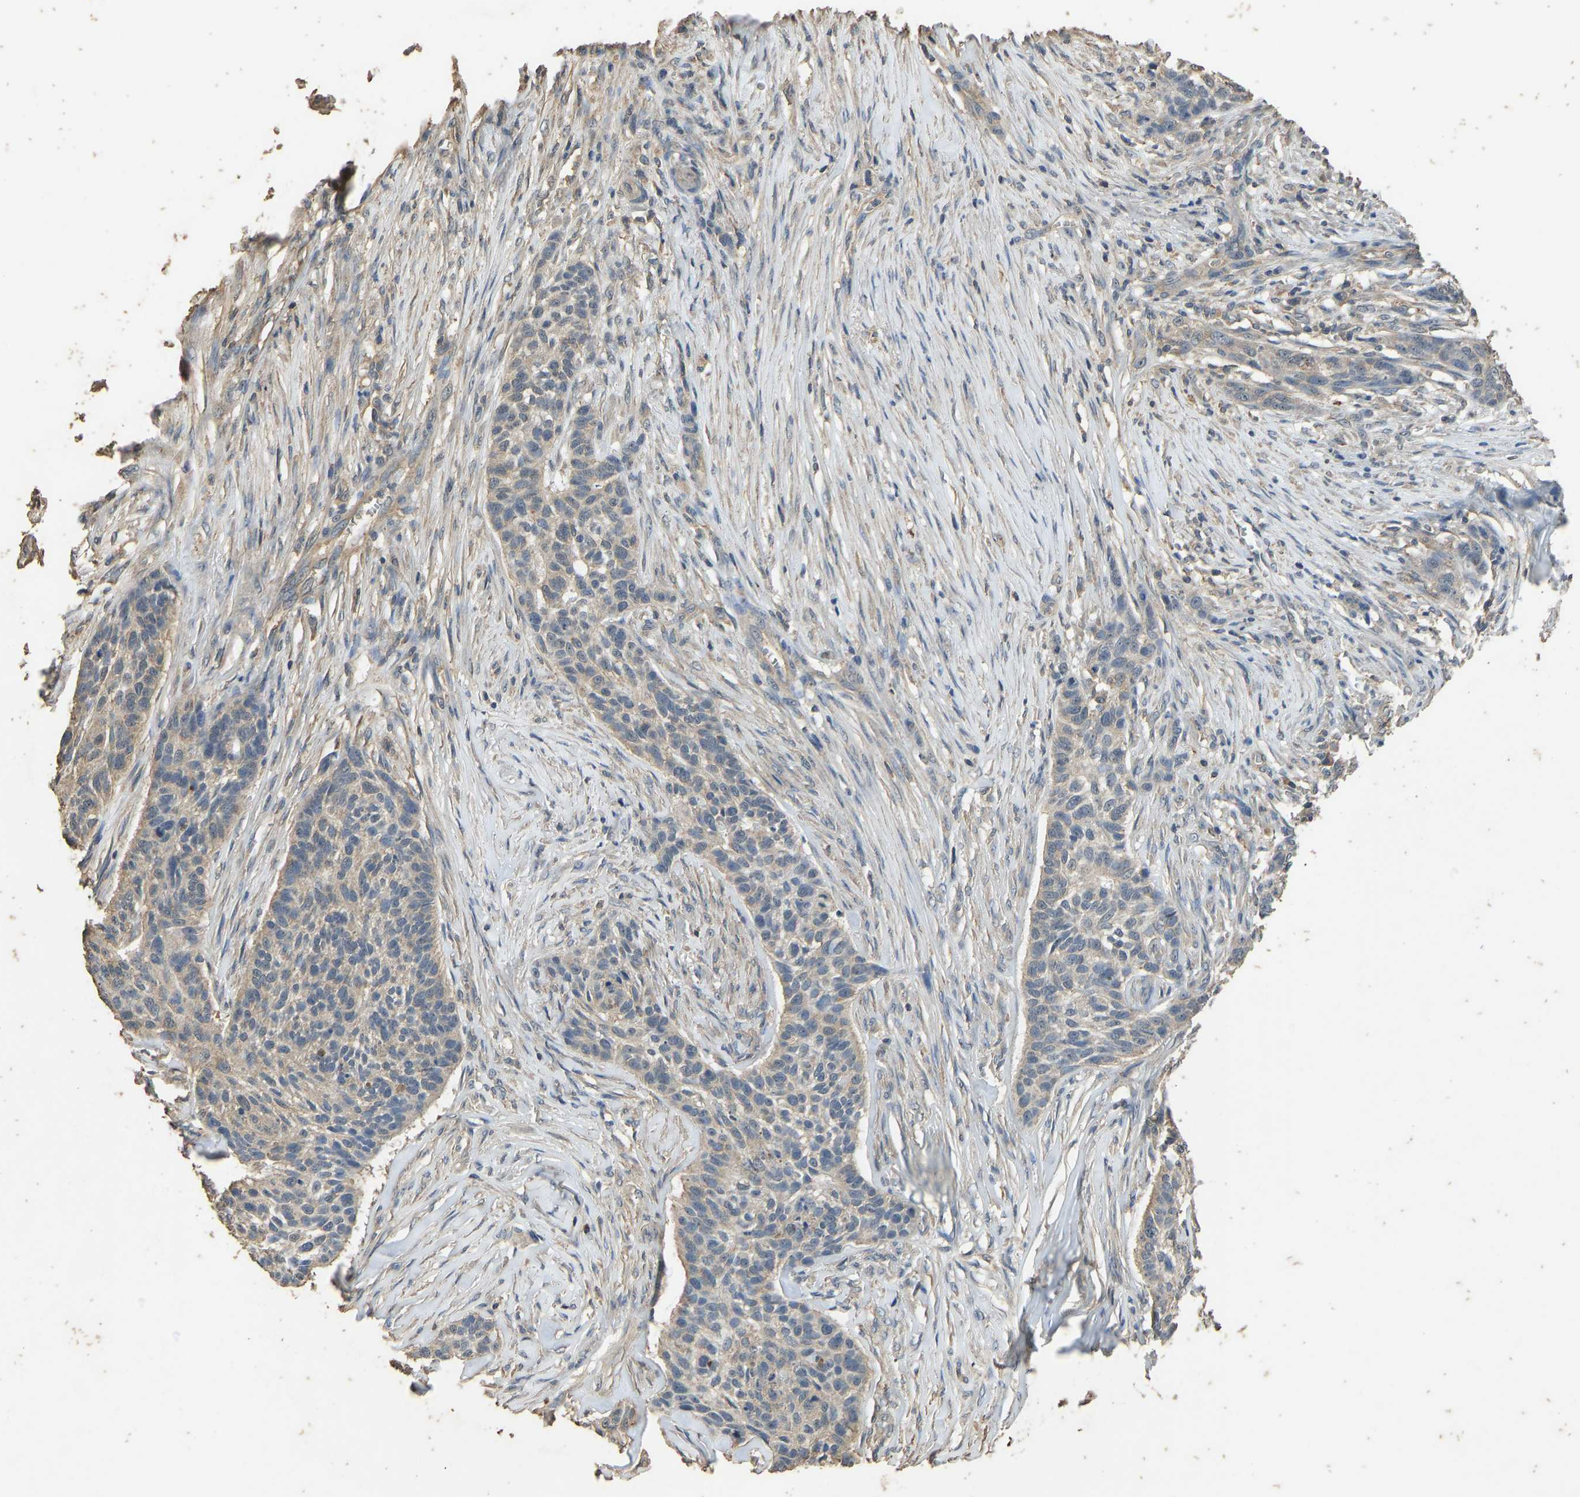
{"staining": {"intensity": "weak", "quantity": ">75%", "location": "cytoplasmic/membranous"}, "tissue": "skin cancer", "cell_type": "Tumor cells", "image_type": "cancer", "snomed": [{"axis": "morphology", "description": "Basal cell carcinoma"}, {"axis": "topography", "description": "Skin"}], "caption": "An image of human skin cancer (basal cell carcinoma) stained for a protein exhibits weak cytoplasmic/membranous brown staining in tumor cells.", "gene": "CIDEC", "patient": {"sex": "male", "age": 85}}